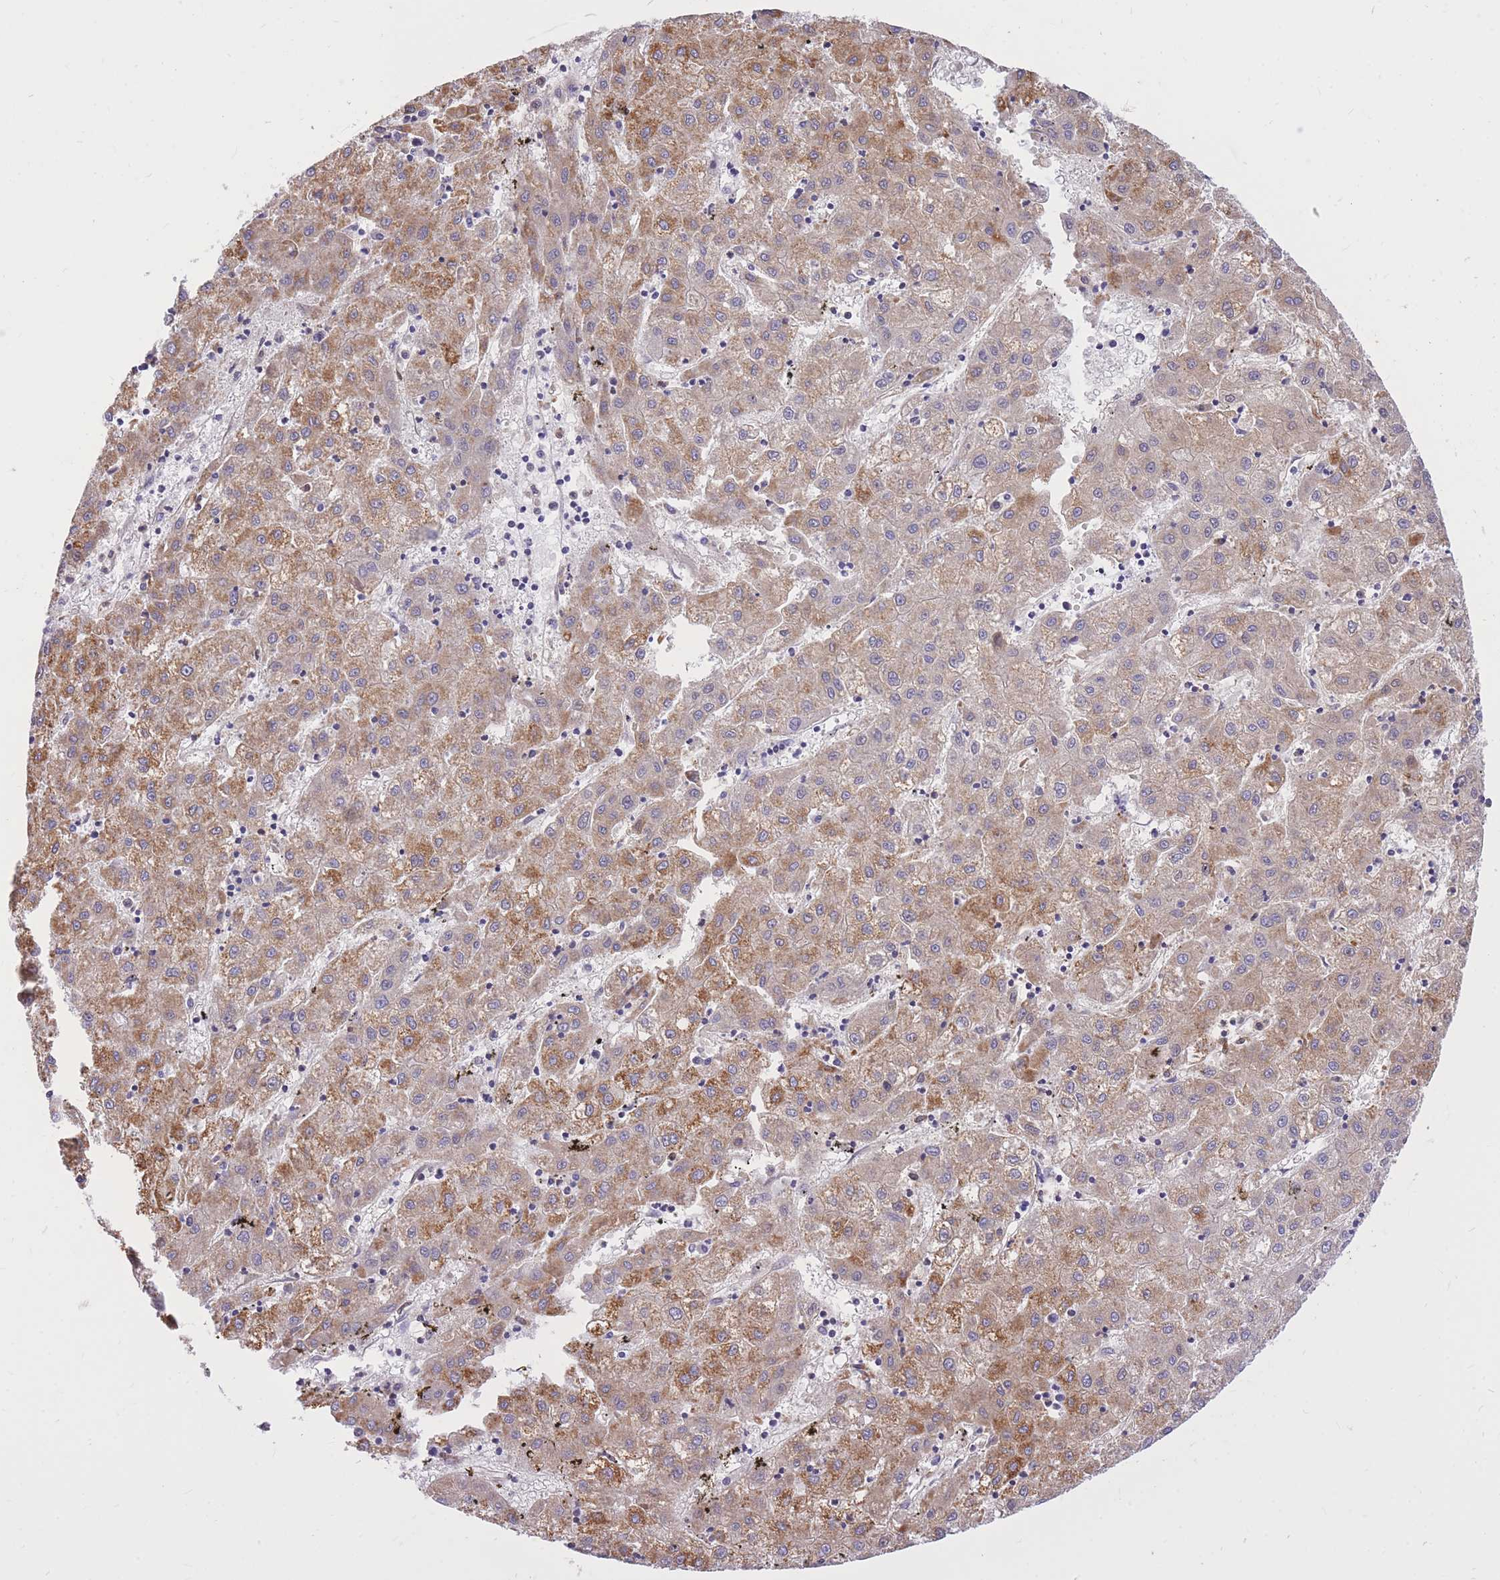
{"staining": {"intensity": "moderate", "quantity": "25%-75%", "location": "cytoplasmic/membranous"}, "tissue": "liver cancer", "cell_type": "Tumor cells", "image_type": "cancer", "snomed": [{"axis": "morphology", "description": "Carcinoma, Hepatocellular, NOS"}, {"axis": "topography", "description": "Liver"}], "caption": "Brown immunohistochemical staining in liver cancer (hepatocellular carcinoma) shows moderate cytoplasmic/membranous expression in approximately 25%-75% of tumor cells.", "gene": "TOPAZ1", "patient": {"sex": "male", "age": 72}}